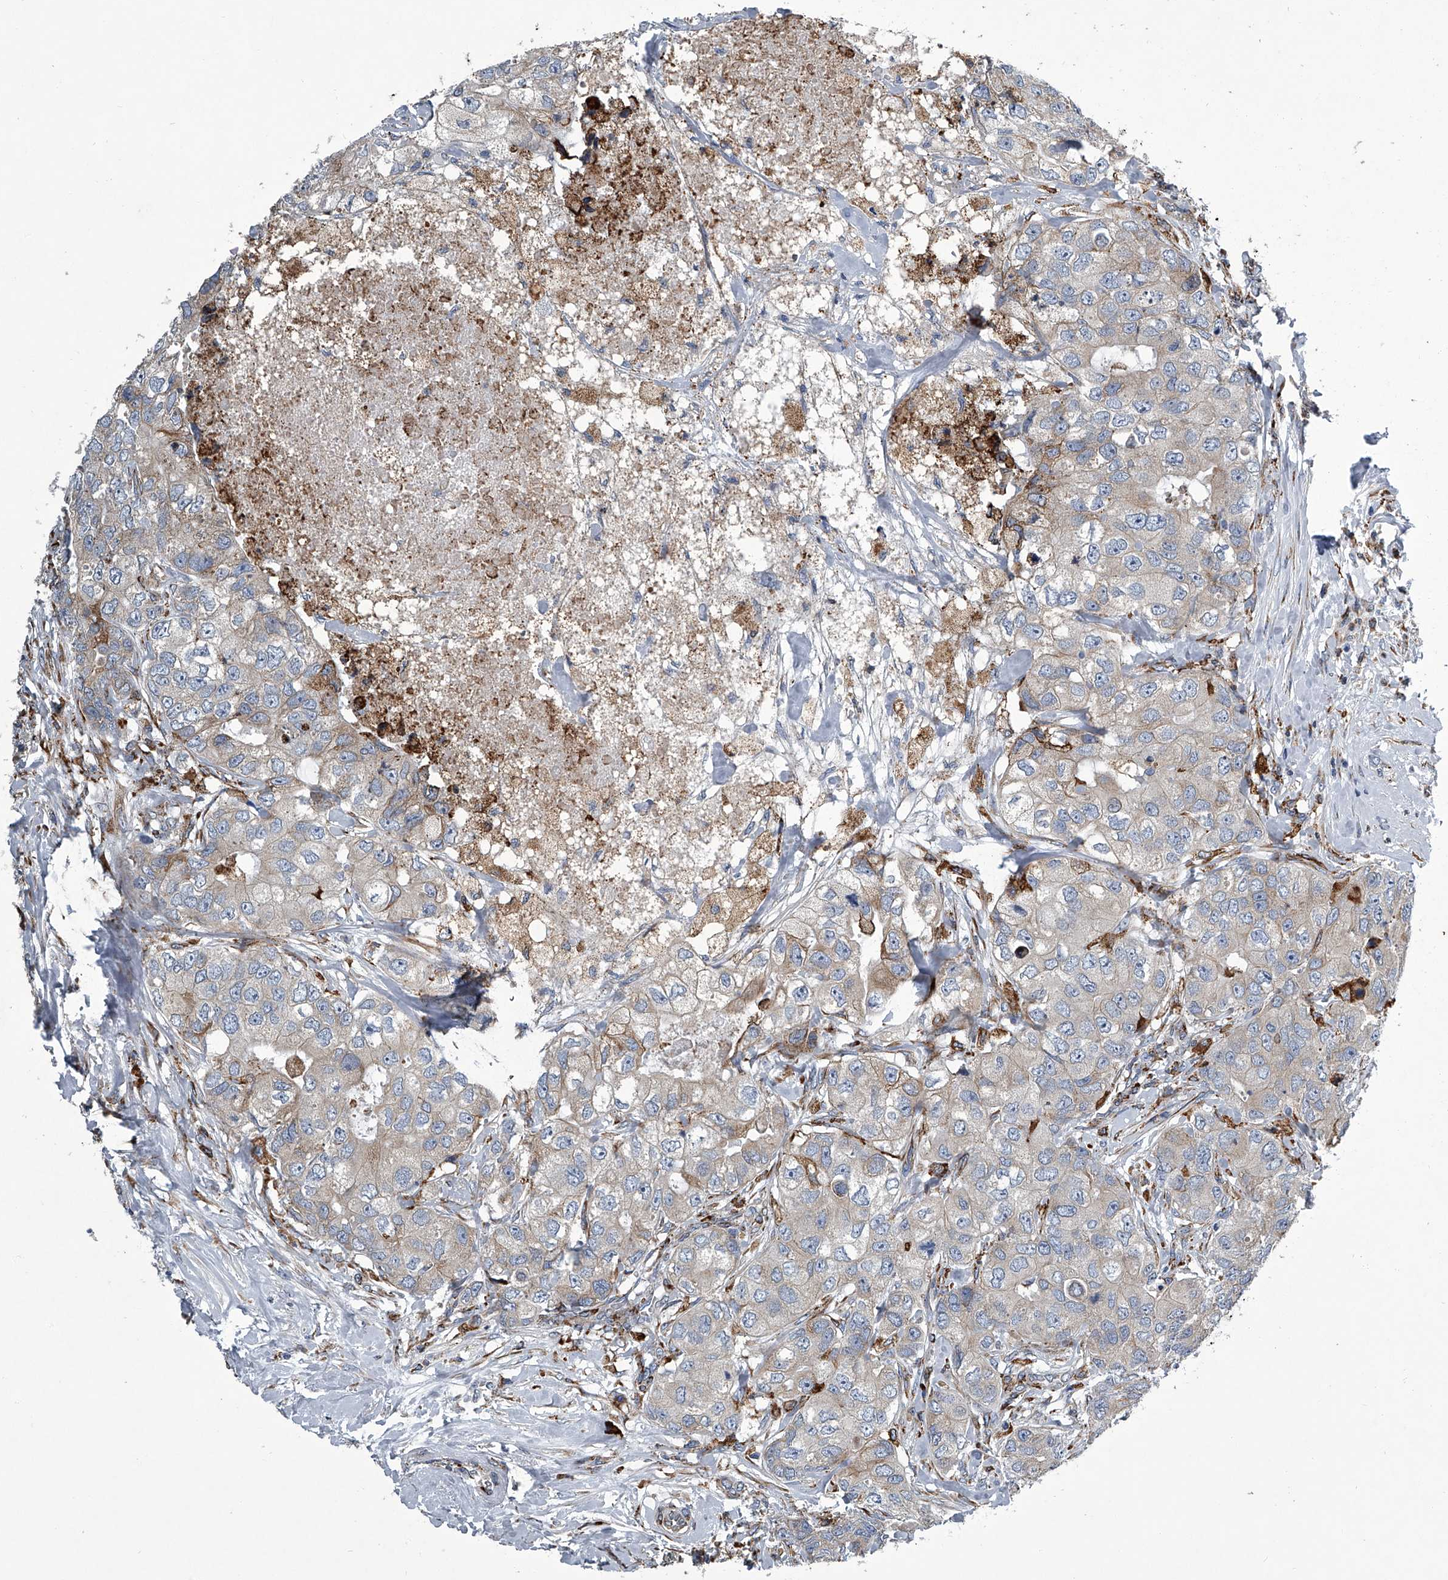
{"staining": {"intensity": "negative", "quantity": "none", "location": "none"}, "tissue": "breast cancer", "cell_type": "Tumor cells", "image_type": "cancer", "snomed": [{"axis": "morphology", "description": "Duct carcinoma"}, {"axis": "topography", "description": "Breast"}], "caption": "The histopathology image demonstrates no significant positivity in tumor cells of breast cancer.", "gene": "TMEM63C", "patient": {"sex": "female", "age": 62}}